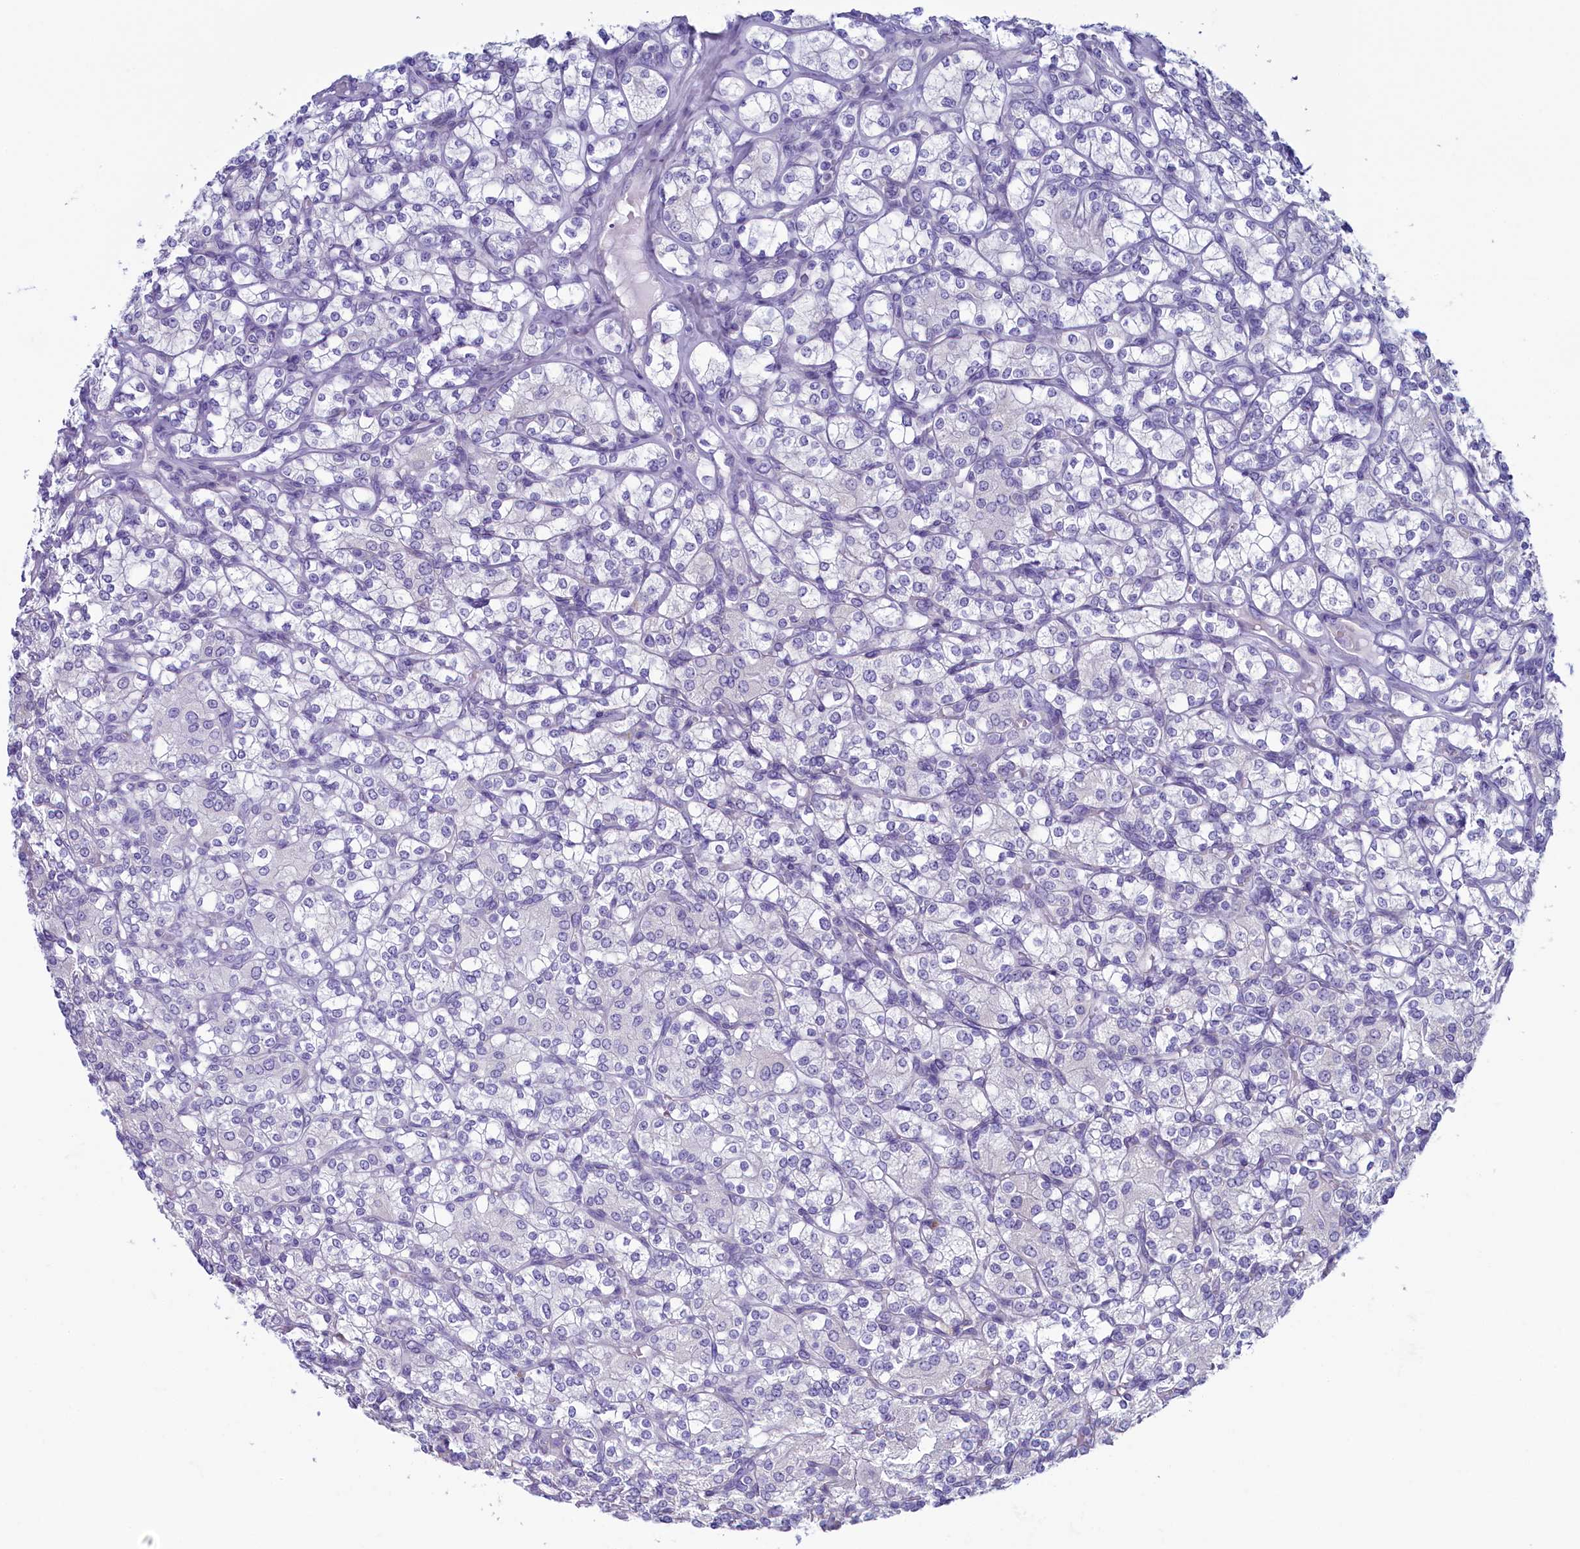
{"staining": {"intensity": "negative", "quantity": "none", "location": "none"}, "tissue": "renal cancer", "cell_type": "Tumor cells", "image_type": "cancer", "snomed": [{"axis": "morphology", "description": "Adenocarcinoma, NOS"}, {"axis": "topography", "description": "Kidney"}], "caption": "IHC photomicrograph of neoplastic tissue: human renal cancer (adenocarcinoma) stained with DAB displays no significant protein positivity in tumor cells. (DAB (3,3'-diaminobenzidine) immunohistochemistry, high magnification).", "gene": "SKA3", "patient": {"sex": "male", "age": 77}}